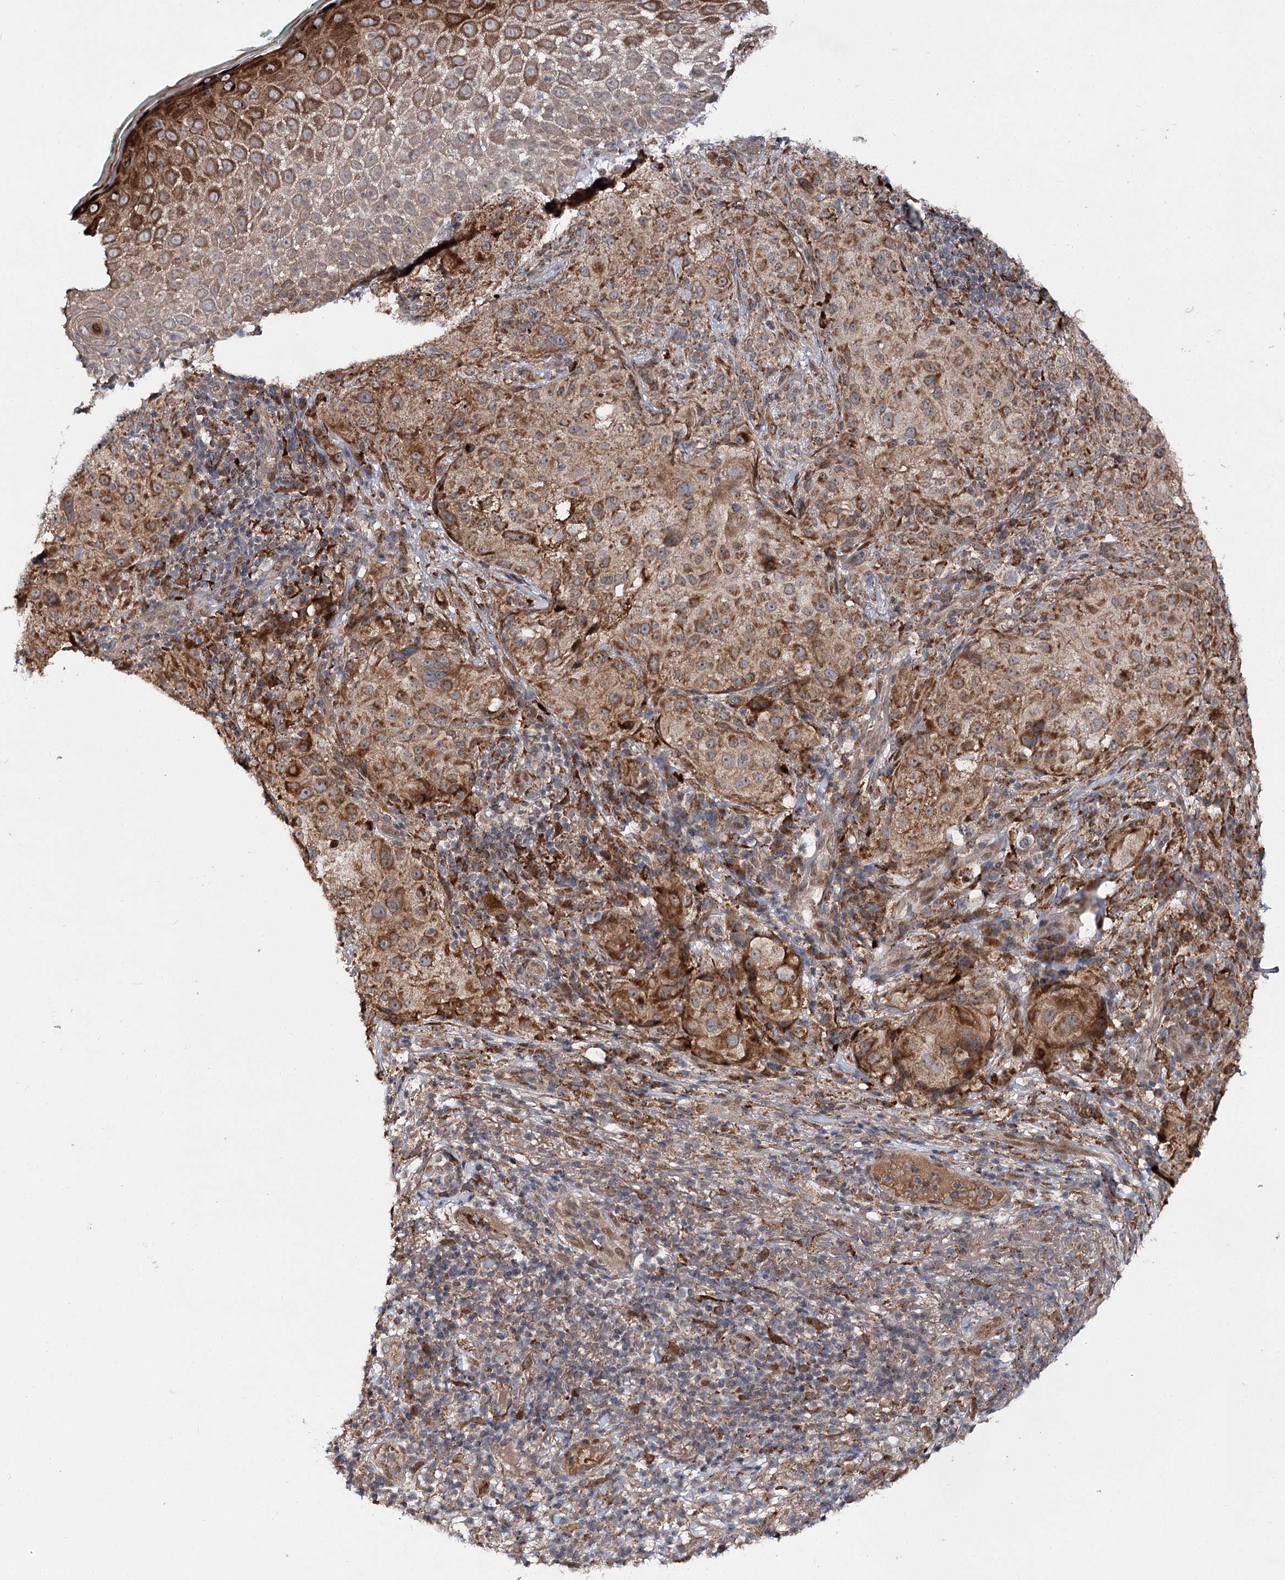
{"staining": {"intensity": "moderate", "quantity": ">75%", "location": "cytoplasmic/membranous"}, "tissue": "melanoma", "cell_type": "Tumor cells", "image_type": "cancer", "snomed": [{"axis": "morphology", "description": "Necrosis, NOS"}, {"axis": "morphology", "description": "Malignant melanoma, NOS"}, {"axis": "topography", "description": "Skin"}], "caption": "A brown stain highlights moderate cytoplasmic/membranous staining of a protein in human melanoma tumor cells.", "gene": "MSANTD2", "patient": {"sex": "female", "age": 87}}